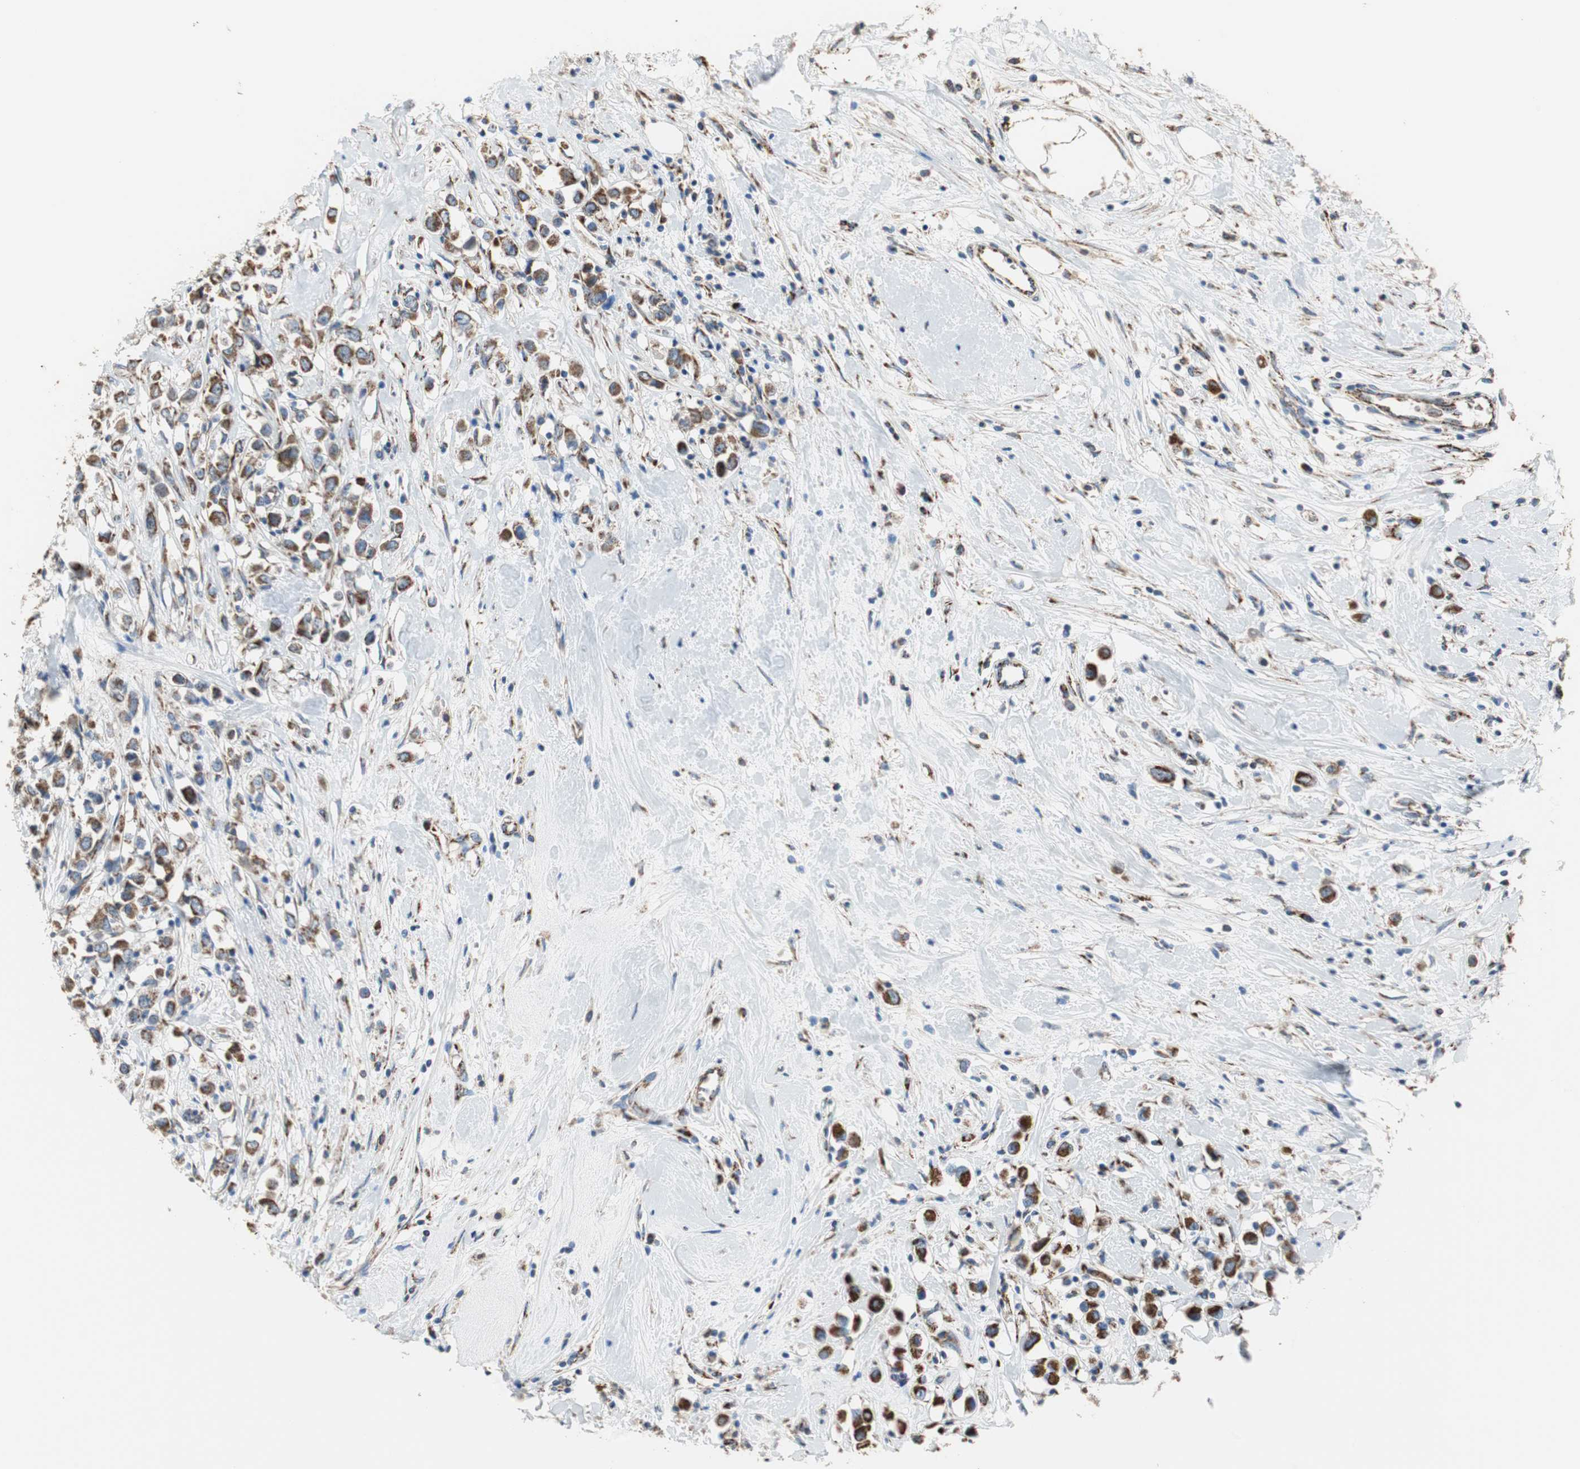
{"staining": {"intensity": "strong", "quantity": ">75%", "location": "cytoplasmic/membranous"}, "tissue": "breast cancer", "cell_type": "Tumor cells", "image_type": "cancer", "snomed": [{"axis": "morphology", "description": "Duct carcinoma"}, {"axis": "topography", "description": "Breast"}], "caption": "There is high levels of strong cytoplasmic/membranous staining in tumor cells of breast cancer (infiltrating ductal carcinoma), as demonstrated by immunohistochemical staining (brown color).", "gene": "TST", "patient": {"sex": "female", "age": 61}}